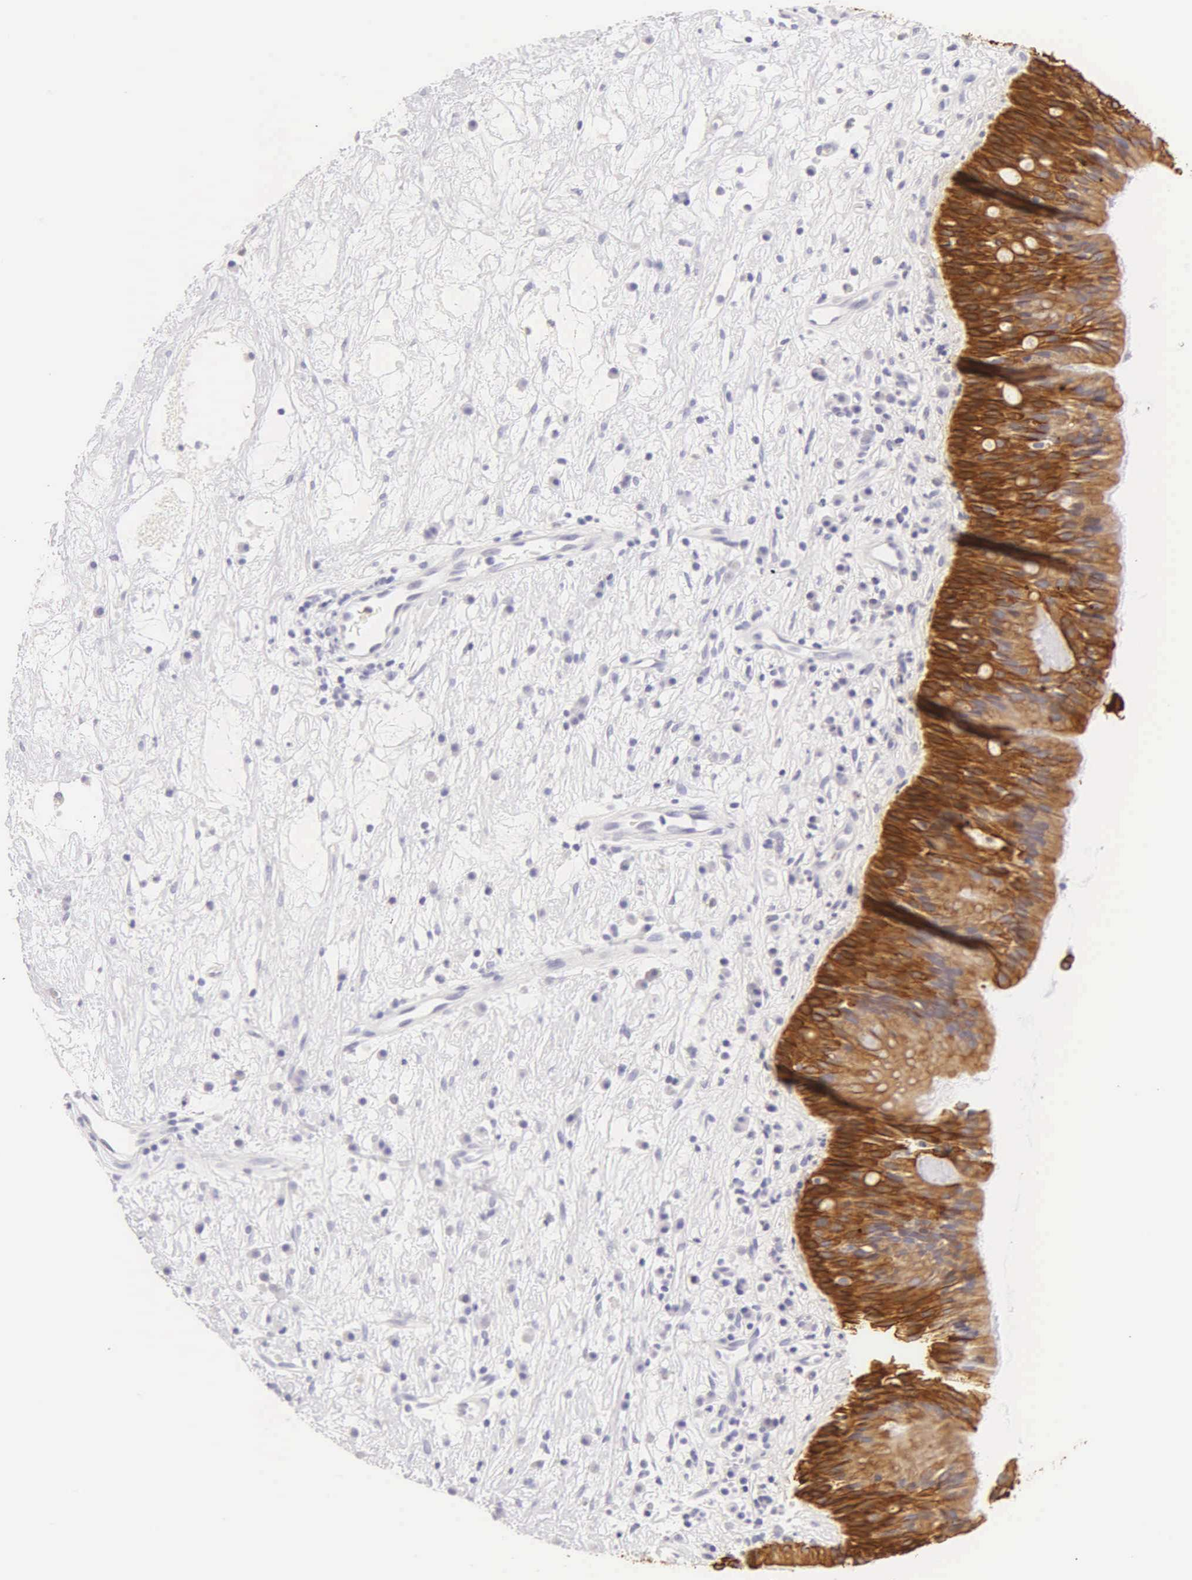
{"staining": {"intensity": "moderate", "quantity": ">75%", "location": "cytoplasmic/membranous"}, "tissue": "nasopharynx", "cell_type": "Respiratory epithelial cells", "image_type": "normal", "snomed": [{"axis": "morphology", "description": "Normal tissue, NOS"}, {"axis": "topography", "description": "Nasopharynx"}], "caption": "Benign nasopharynx demonstrates moderate cytoplasmic/membranous staining in about >75% of respiratory epithelial cells, visualized by immunohistochemistry. The protein of interest is stained brown, and the nuclei are stained in blue (DAB IHC with brightfield microscopy, high magnification).", "gene": "KRT14", "patient": {"sex": "male", "age": 13}}